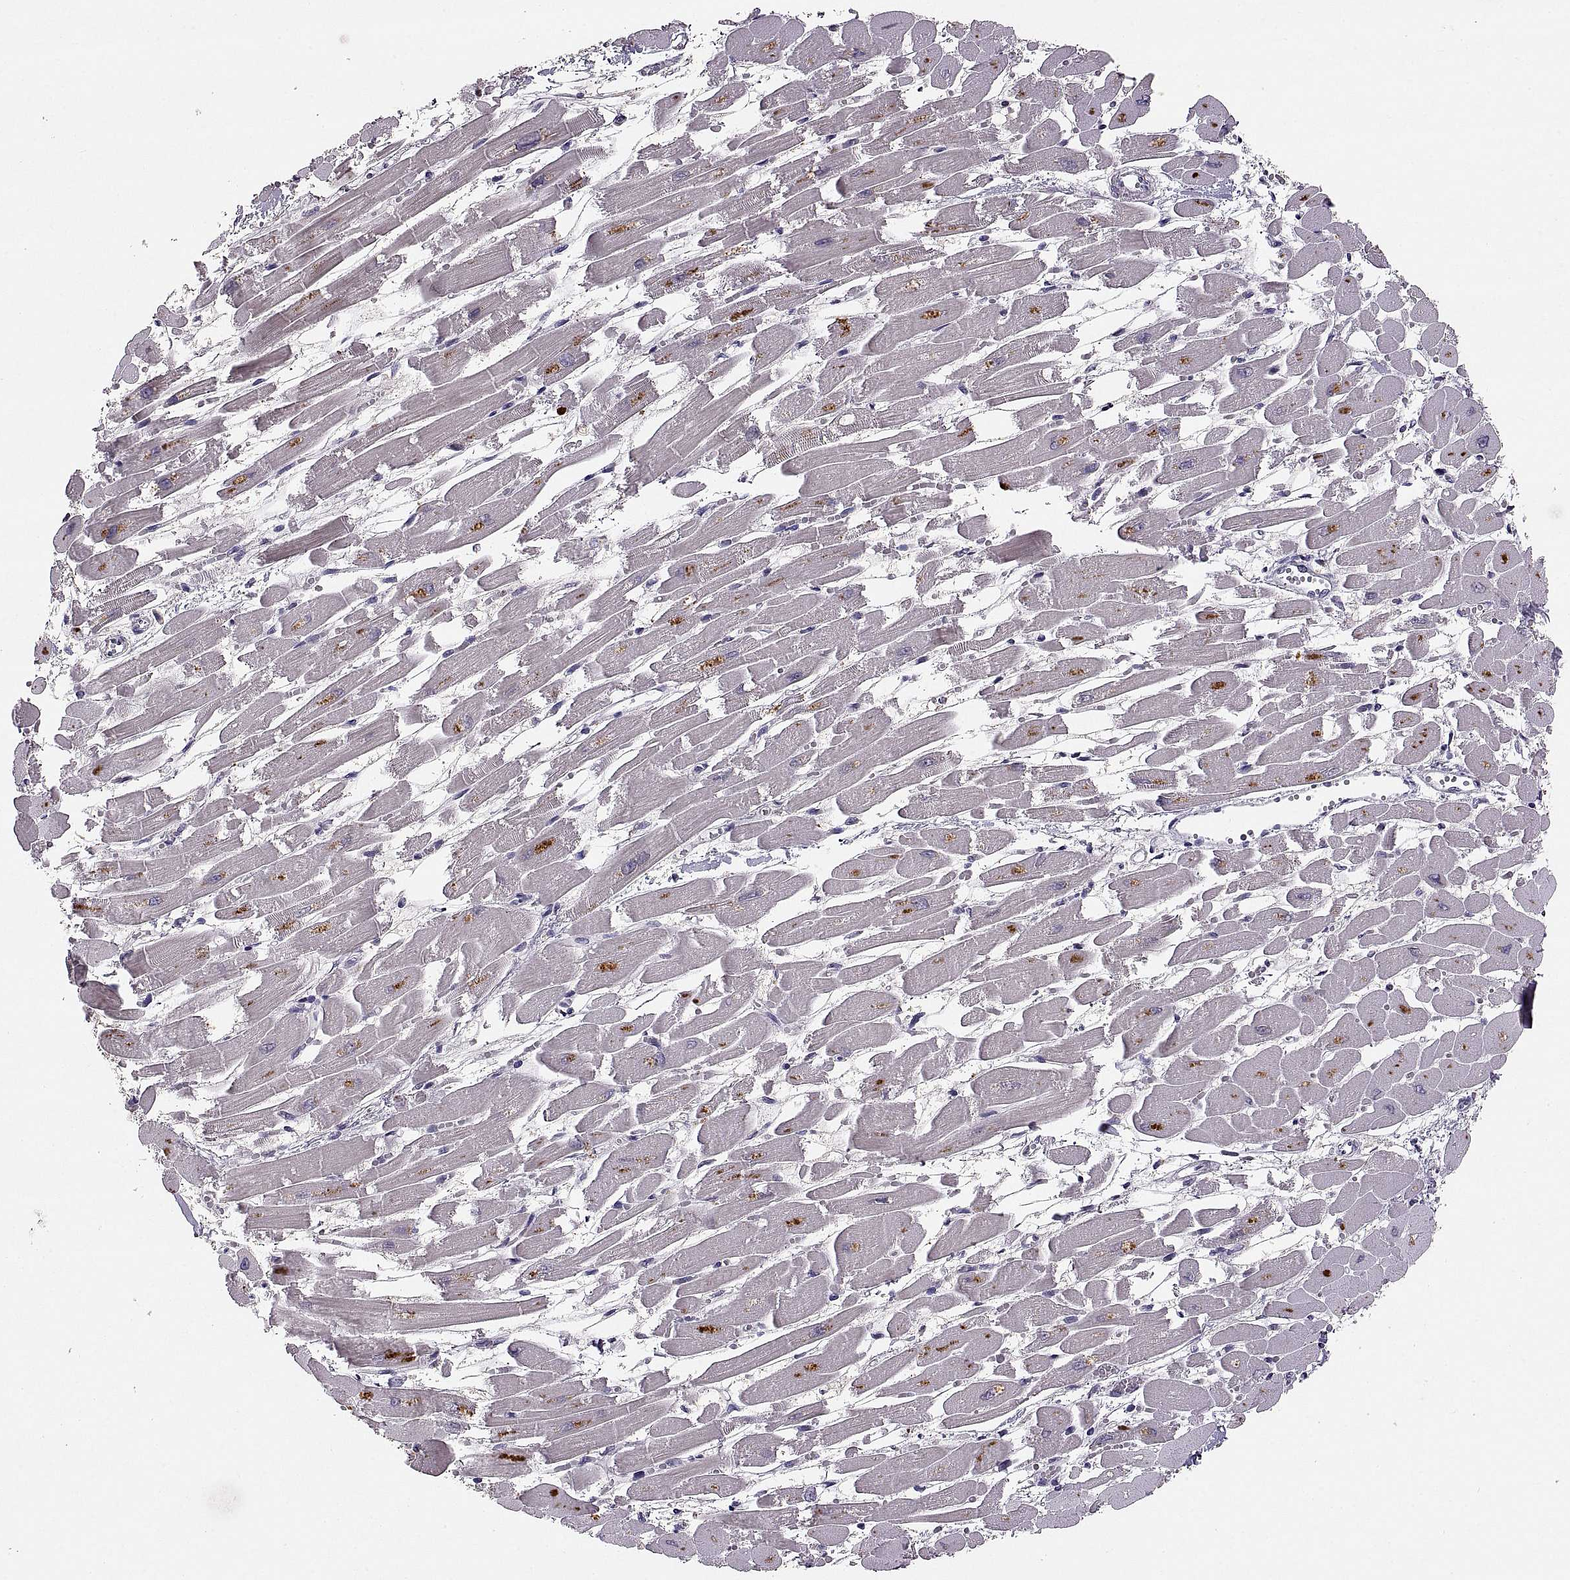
{"staining": {"intensity": "weak", "quantity": "<25%", "location": "cytoplasmic/membranous"}, "tissue": "heart muscle", "cell_type": "Cardiomyocytes", "image_type": "normal", "snomed": [{"axis": "morphology", "description": "Normal tissue, NOS"}, {"axis": "topography", "description": "Heart"}], "caption": "Immunohistochemical staining of normal heart muscle shows no significant staining in cardiomyocytes.", "gene": "ADH6", "patient": {"sex": "female", "age": 52}}